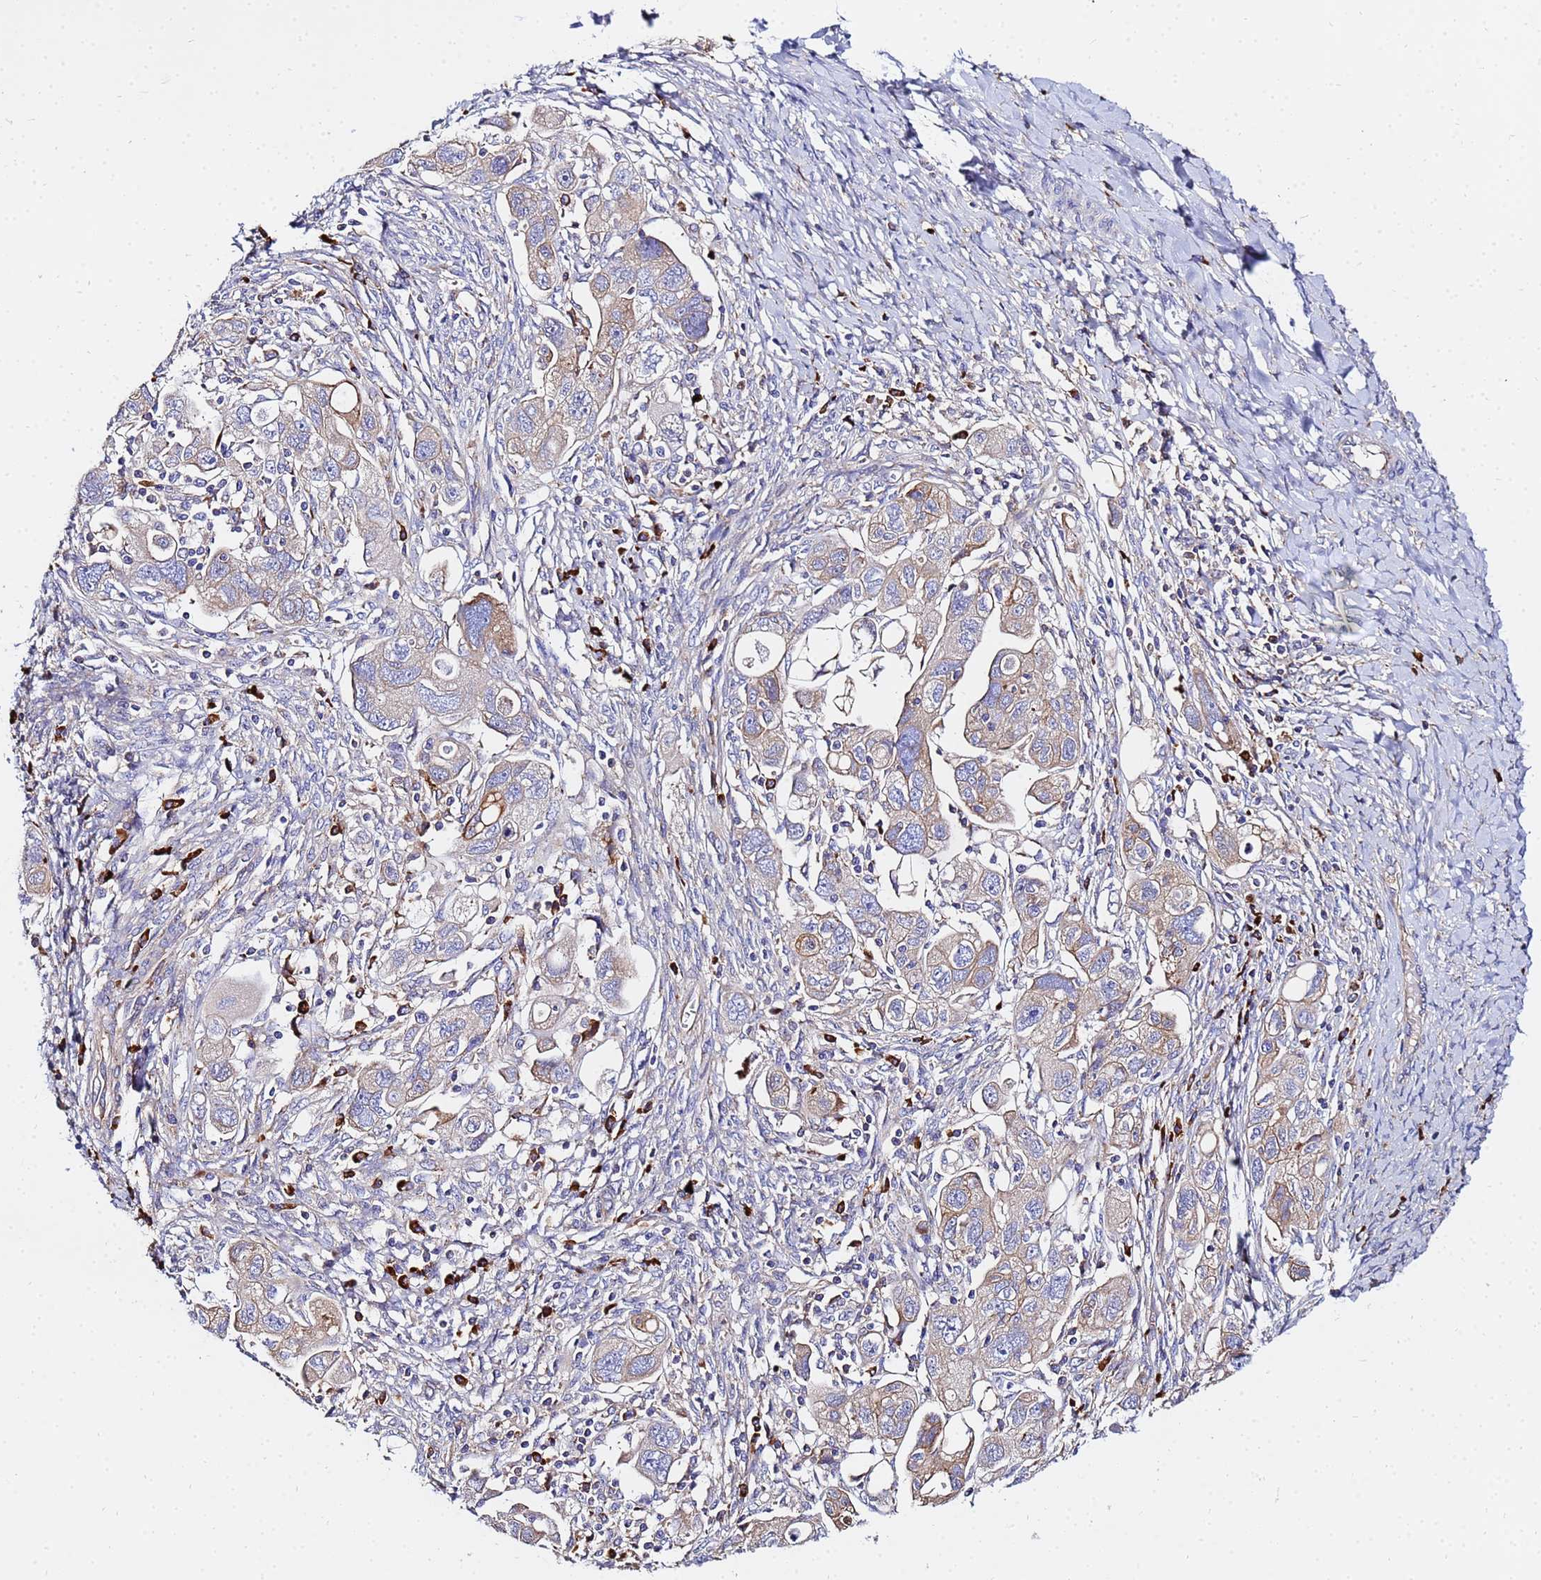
{"staining": {"intensity": "negative", "quantity": "none", "location": "none"}, "tissue": "ovarian cancer", "cell_type": "Tumor cells", "image_type": "cancer", "snomed": [{"axis": "morphology", "description": "Carcinoma, NOS"}, {"axis": "morphology", "description": "Cystadenocarcinoma, serous, NOS"}, {"axis": "topography", "description": "Ovary"}], "caption": "DAB immunohistochemical staining of human ovarian cancer exhibits no significant staining in tumor cells.", "gene": "POM121", "patient": {"sex": "female", "age": 69}}